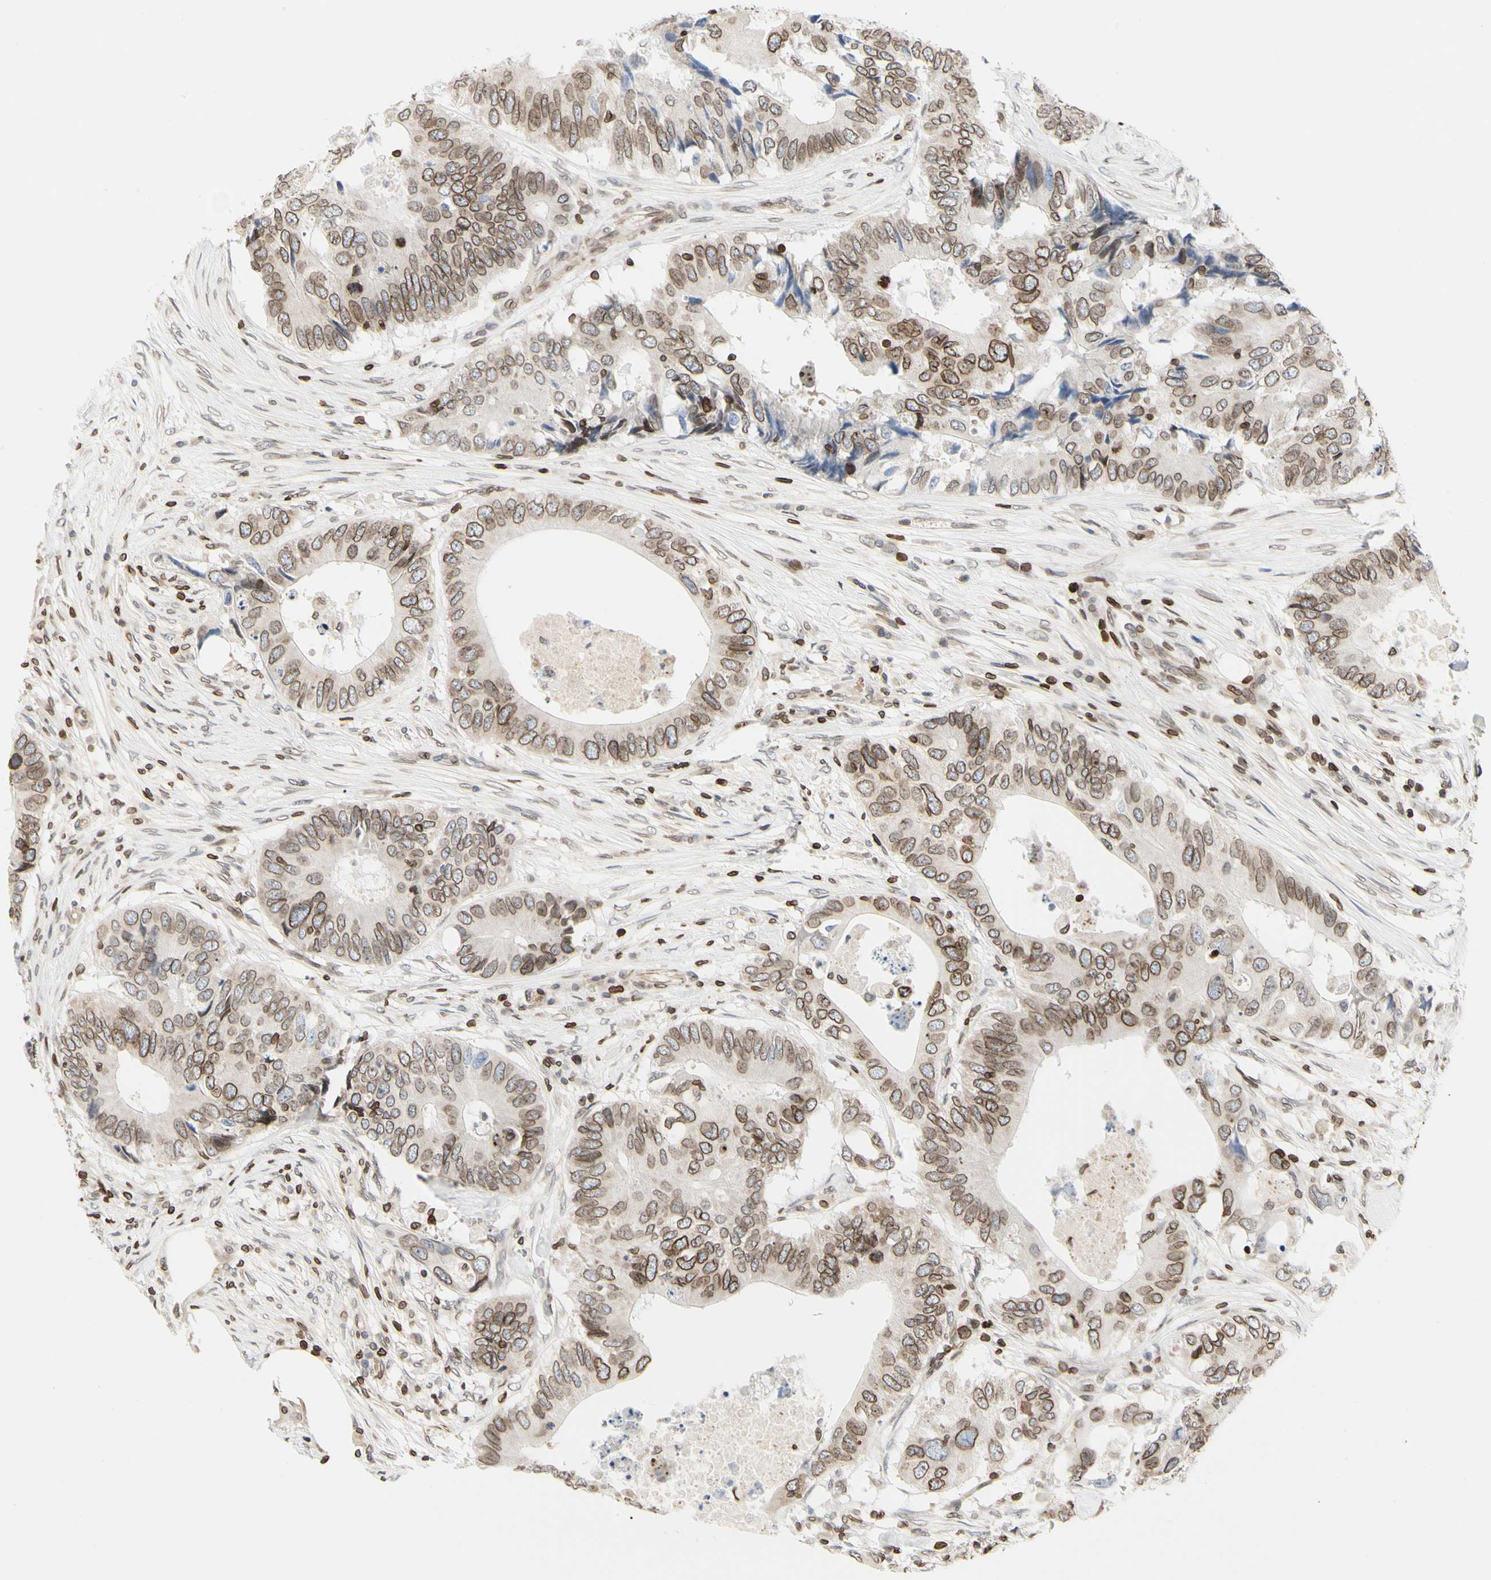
{"staining": {"intensity": "moderate", "quantity": ">75%", "location": "cytoplasmic/membranous,nuclear"}, "tissue": "colorectal cancer", "cell_type": "Tumor cells", "image_type": "cancer", "snomed": [{"axis": "morphology", "description": "Adenocarcinoma, NOS"}, {"axis": "topography", "description": "Colon"}], "caption": "Immunohistochemical staining of human adenocarcinoma (colorectal) reveals medium levels of moderate cytoplasmic/membranous and nuclear positivity in about >75% of tumor cells. (Brightfield microscopy of DAB IHC at high magnification).", "gene": "TMPO", "patient": {"sex": "male", "age": 71}}